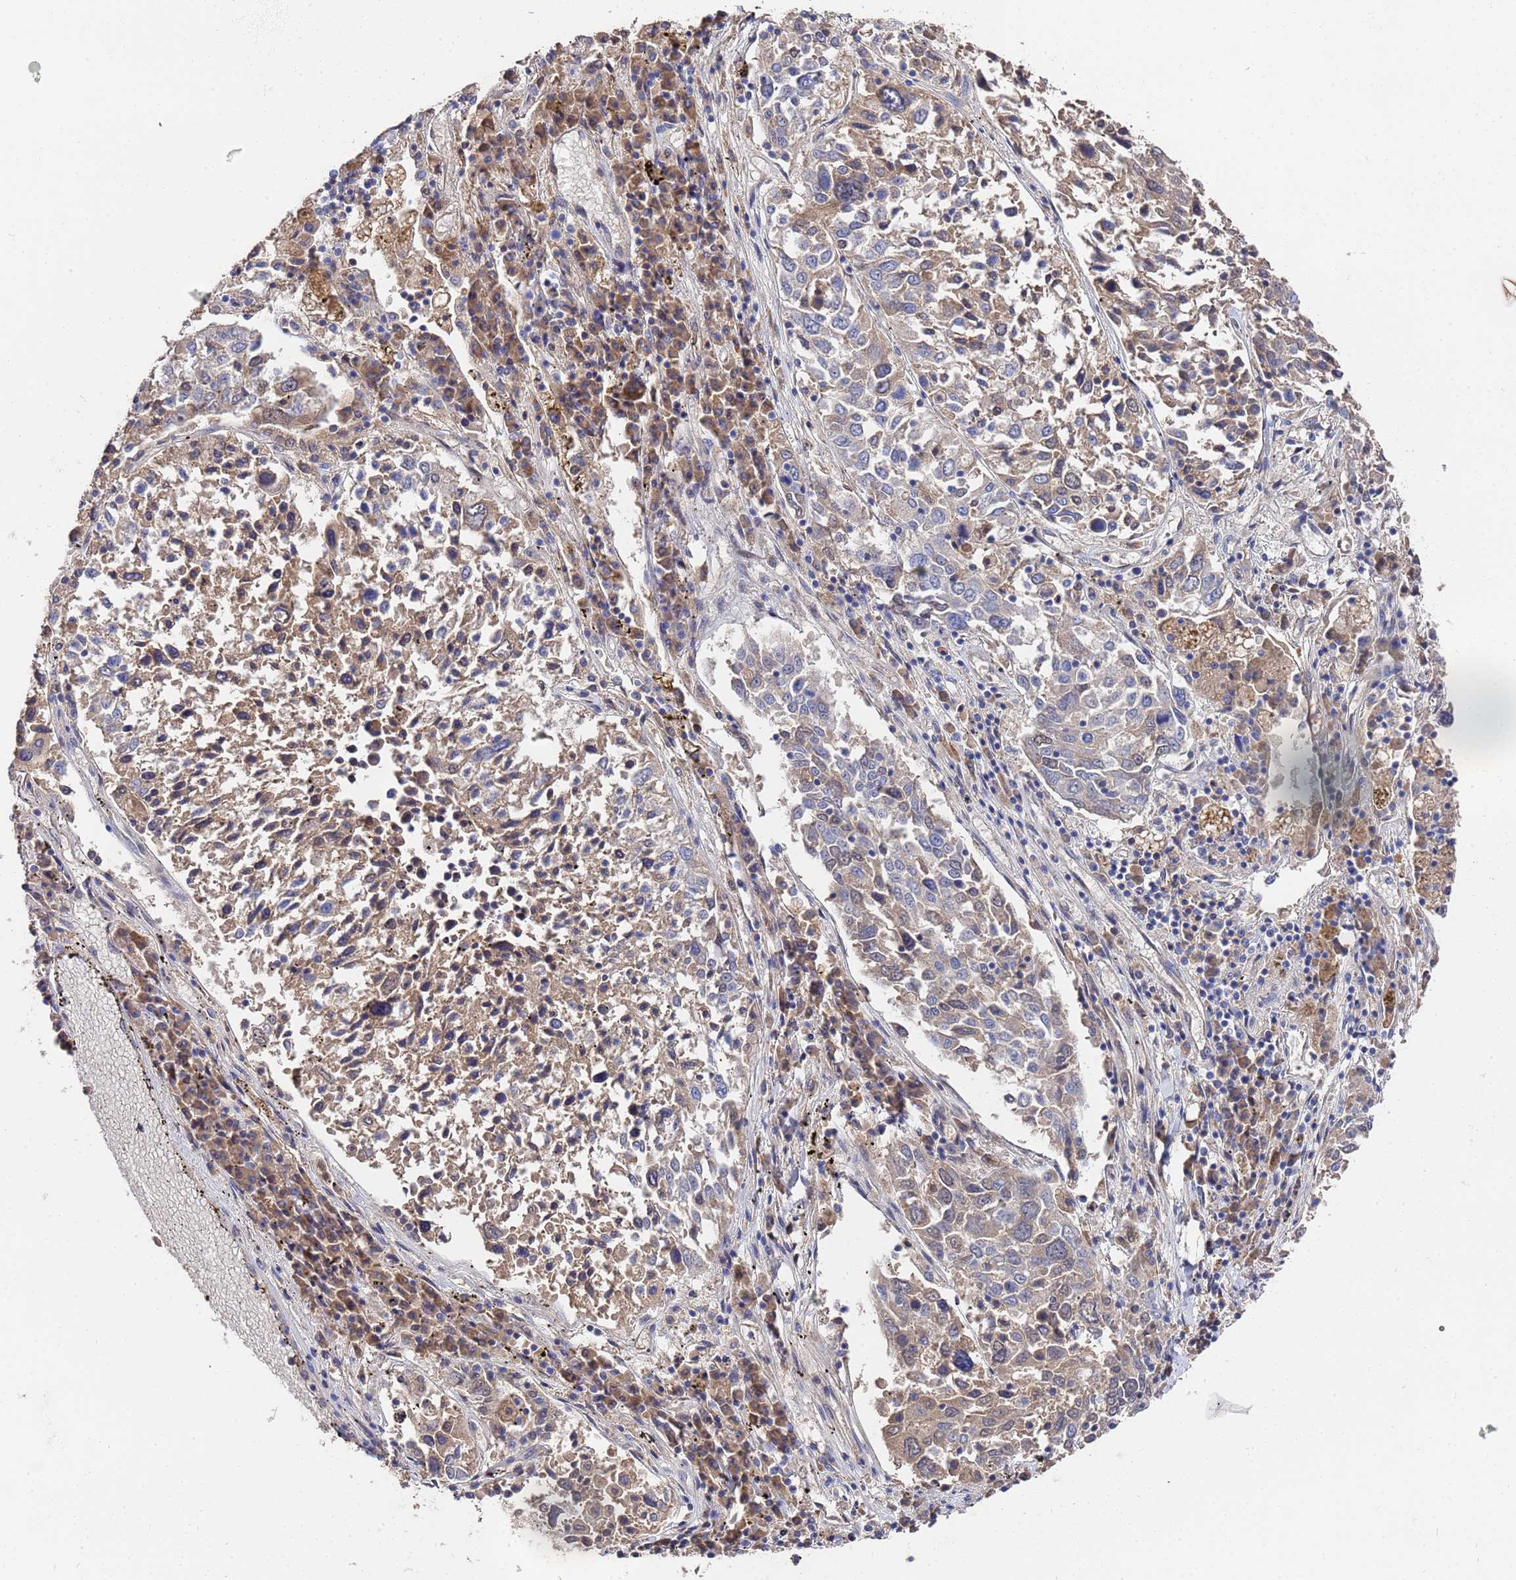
{"staining": {"intensity": "weak", "quantity": "25%-75%", "location": "cytoplasmic/membranous"}, "tissue": "lung cancer", "cell_type": "Tumor cells", "image_type": "cancer", "snomed": [{"axis": "morphology", "description": "Squamous cell carcinoma, NOS"}, {"axis": "topography", "description": "Lung"}], "caption": "Brown immunohistochemical staining in lung cancer exhibits weak cytoplasmic/membranous positivity in about 25%-75% of tumor cells.", "gene": "TCP10L", "patient": {"sex": "male", "age": 65}}